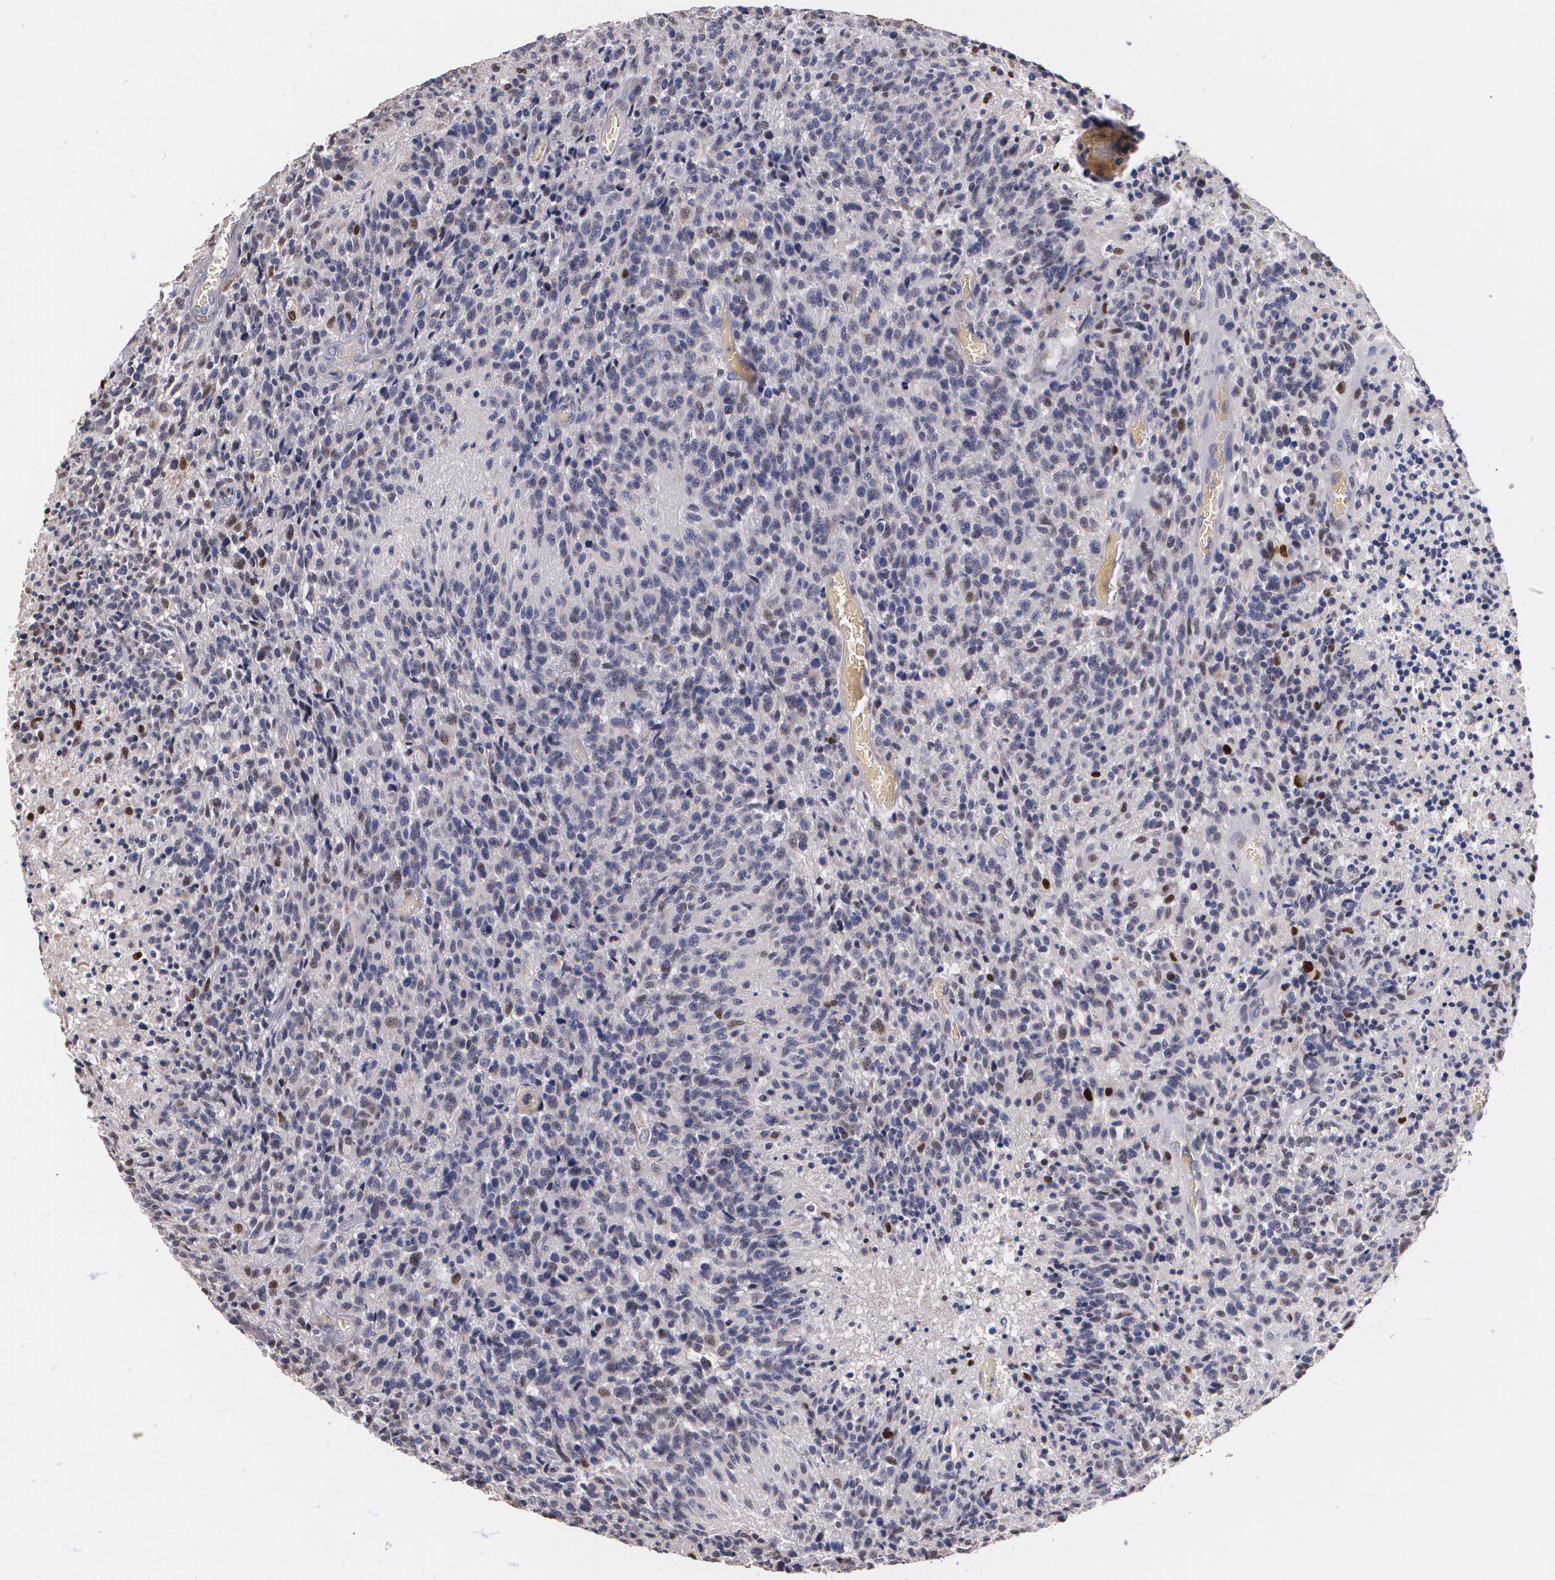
{"staining": {"intensity": "weak", "quantity": "<25%", "location": "cytoplasmic/membranous"}, "tissue": "glioma", "cell_type": "Tumor cells", "image_type": "cancer", "snomed": [{"axis": "morphology", "description": "Glioma, malignant, High grade"}, {"axis": "topography", "description": "Brain"}], "caption": "The IHC image has no significant expression in tumor cells of high-grade glioma (malignant) tissue.", "gene": "ATF3", "patient": {"sex": "male", "age": 36}}